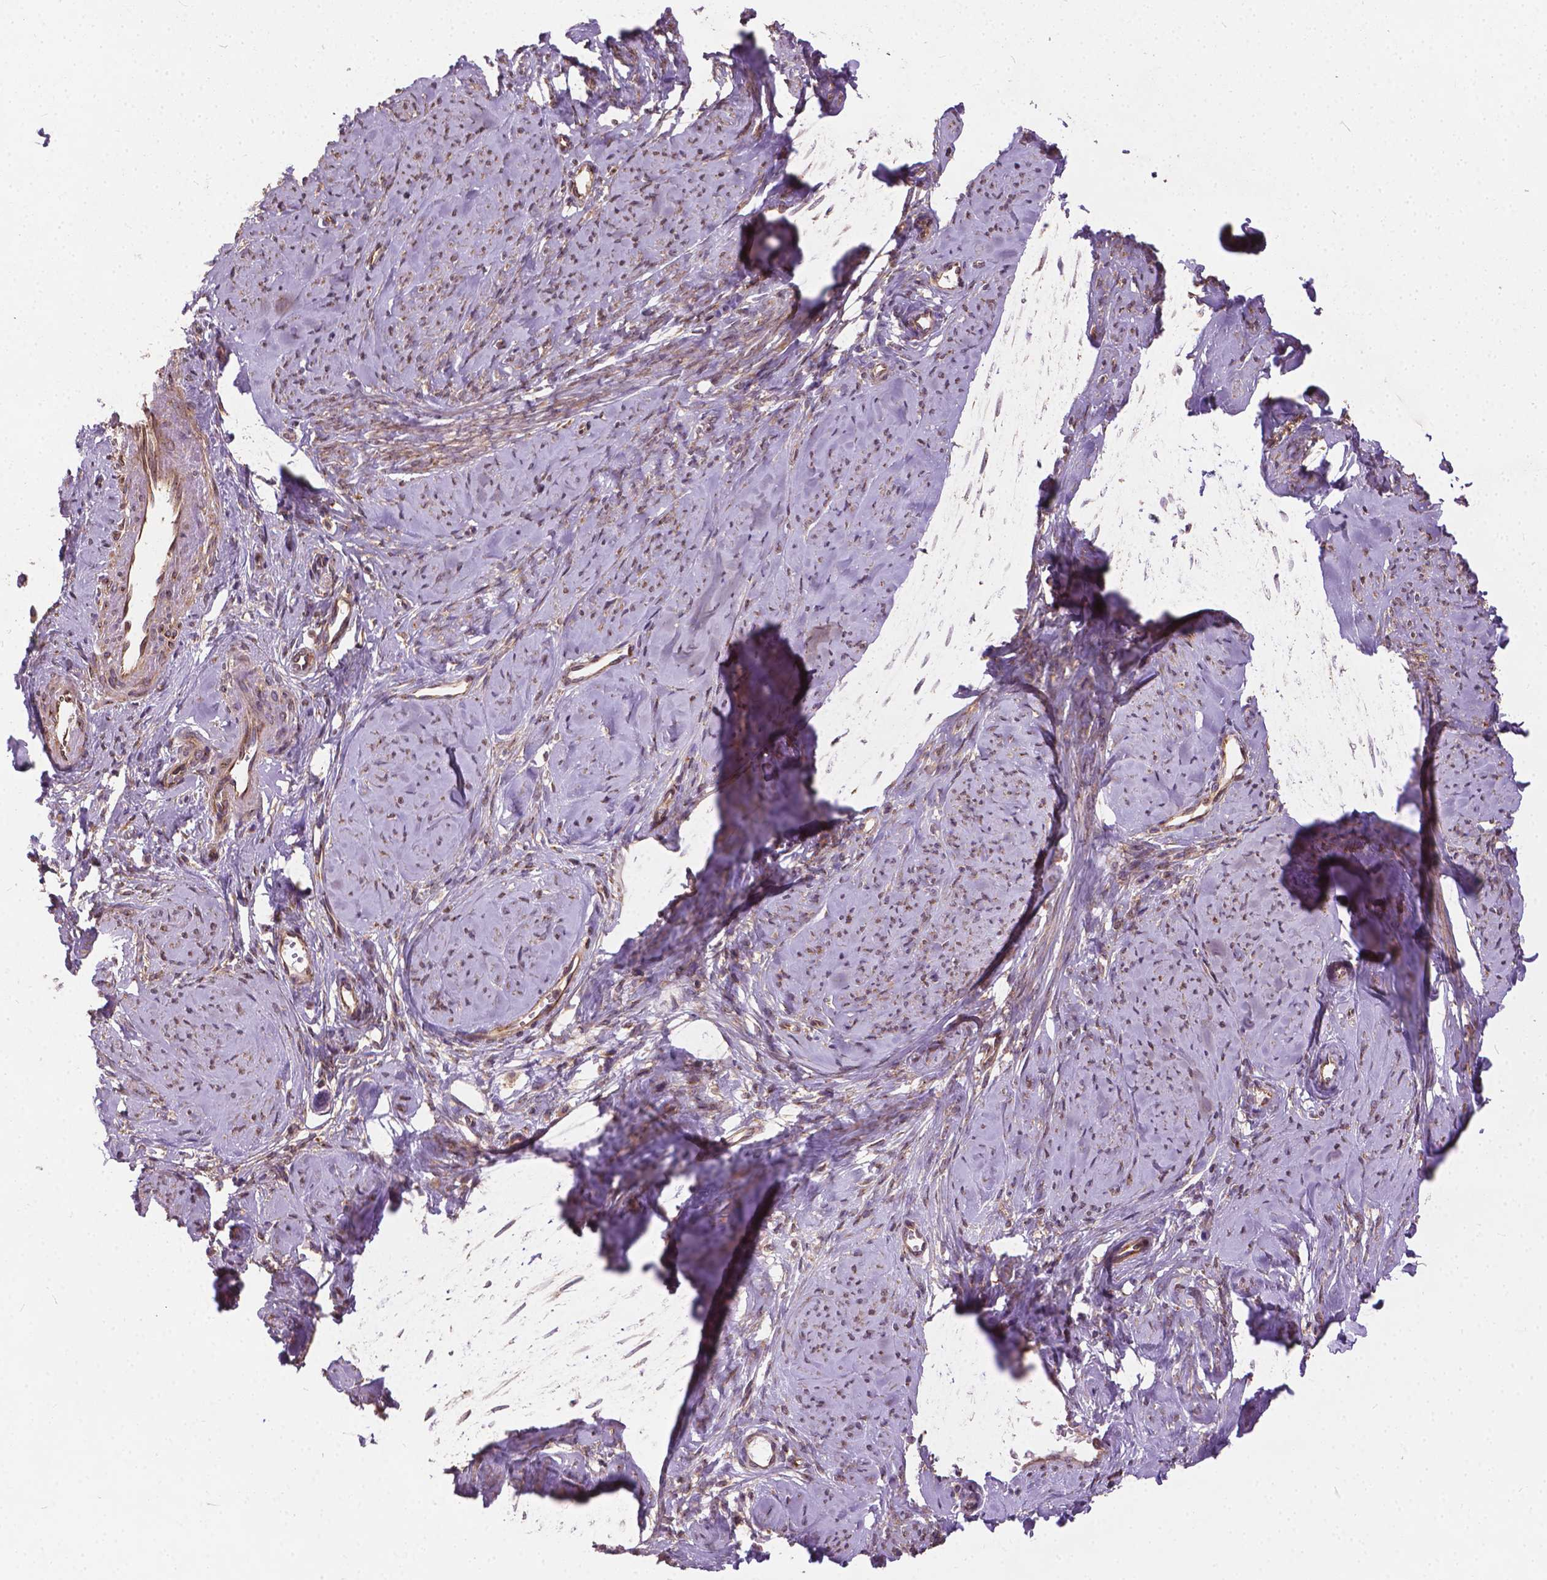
{"staining": {"intensity": "weak", "quantity": ">75%", "location": "cytoplasmic/membranous"}, "tissue": "smooth muscle", "cell_type": "Smooth muscle cells", "image_type": "normal", "snomed": [{"axis": "morphology", "description": "Normal tissue, NOS"}, {"axis": "topography", "description": "Smooth muscle"}], "caption": "High-magnification brightfield microscopy of normal smooth muscle stained with DAB (brown) and counterstained with hematoxylin (blue). smooth muscle cells exhibit weak cytoplasmic/membranous positivity is seen in approximately>75% of cells.", "gene": "MZT1", "patient": {"sex": "female", "age": 48}}